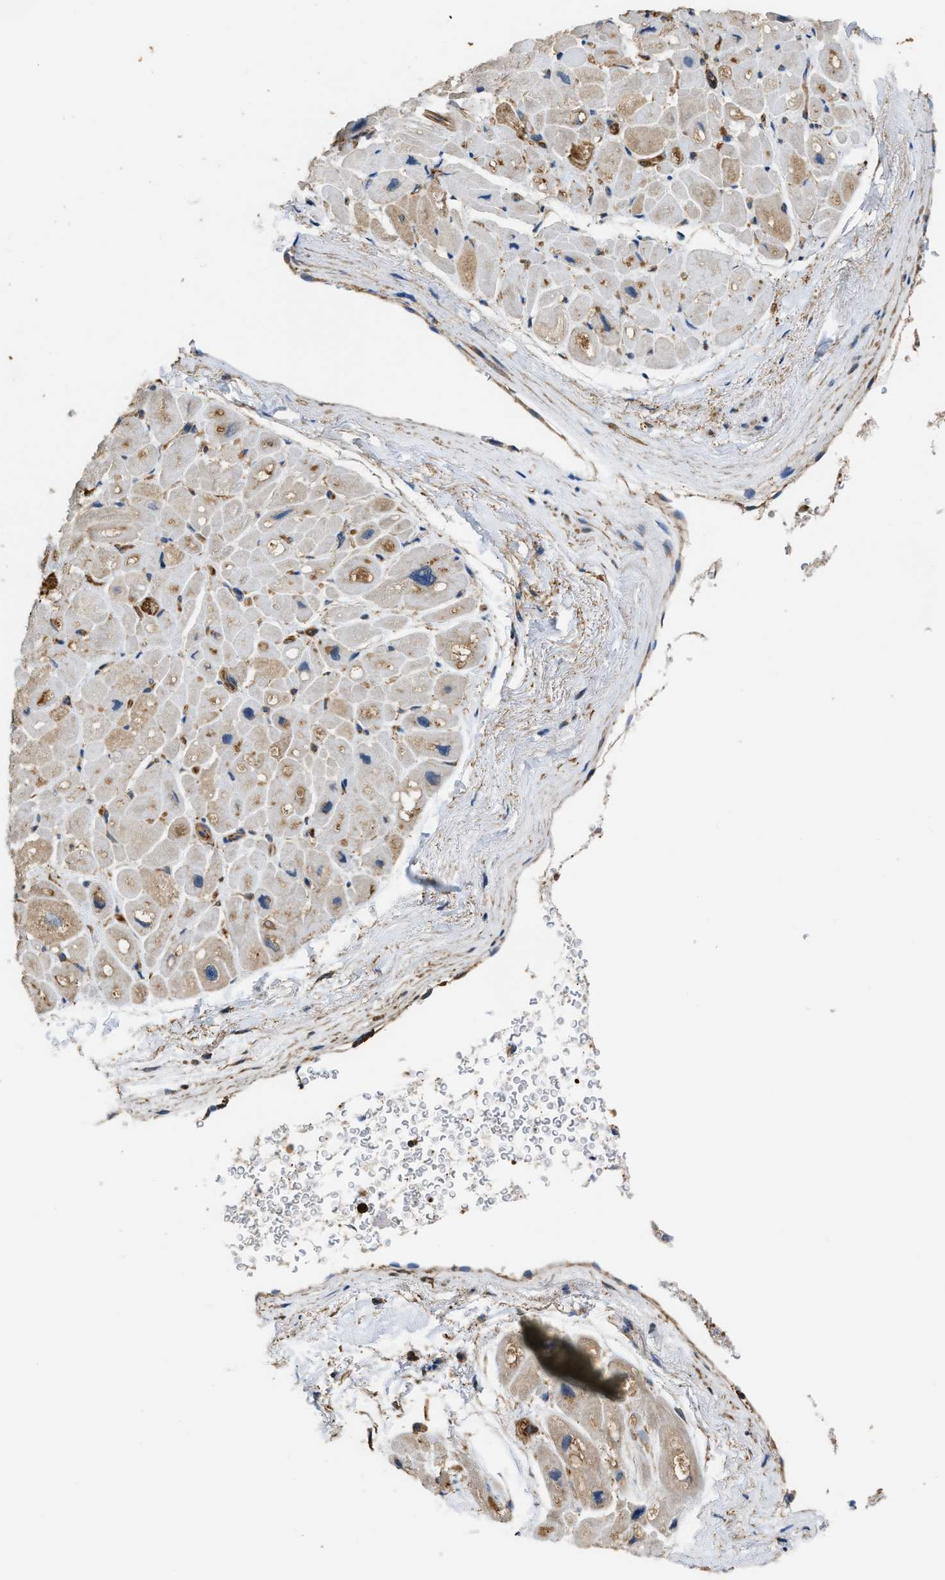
{"staining": {"intensity": "moderate", "quantity": ">75%", "location": "cytoplasmic/membranous"}, "tissue": "heart muscle", "cell_type": "Cardiomyocytes", "image_type": "normal", "snomed": [{"axis": "morphology", "description": "Normal tissue, NOS"}, {"axis": "topography", "description": "Heart"}], "caption": "Immunohistochemistry (IHC) staining of benign heart muscle, which demonstrates medium levels of moderate cytoplasmic/membranous staining in about >75% of cardiomyocytes indicating moderate cytoplasmic/membranous protein staining. The staining was performed using DAB (3,3'-diaminobenzidine) (brown) for protein detection and nuclei were counterstained in hematoxylin (blue).", "gene": "ATIC", "patient": {"sex": "male", "age": 49}}